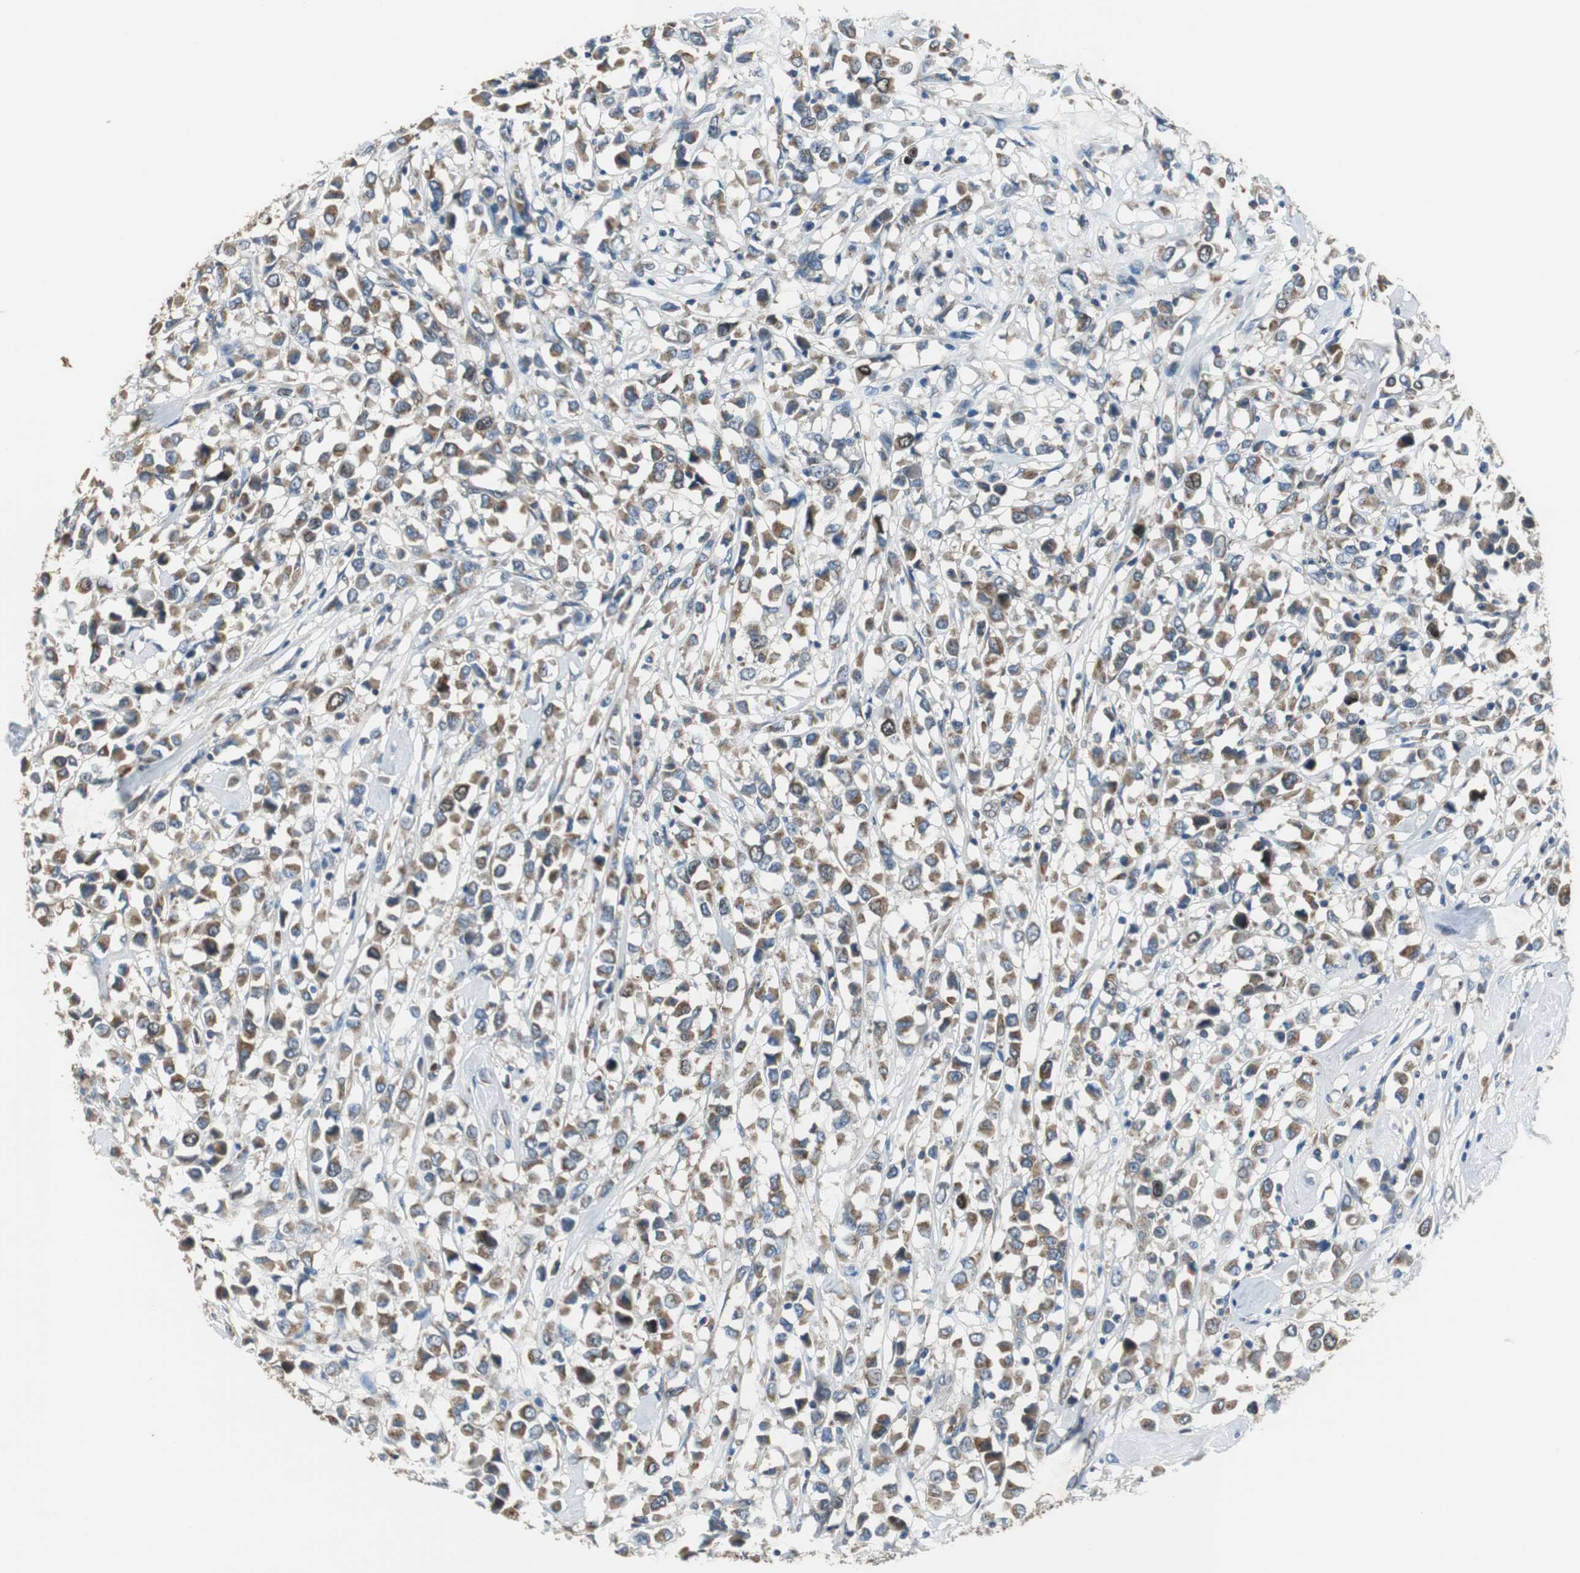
{"staining": {"intensity": "moderate", "quantity": ">75%", "location": "cytoplasmic/membranous"}, "tissue": "breast cancer", "cell_type": "Tumor cells", "image_type": "cancer", "snomed": [{"axis": "morphology", "description": "Duct carcinoma"}, {"axis": "topography", "description": "Breast"}], "caption": "Immunohistochemical staining of breast cancer (infiltrating ductal carcinoma) shows medium levels of moderate cytoplasmic/membranous protein staining in approximately >75% of tumor cells.", "gene": "PI4KB", "patient": {"sex": "female", "age": 61}}